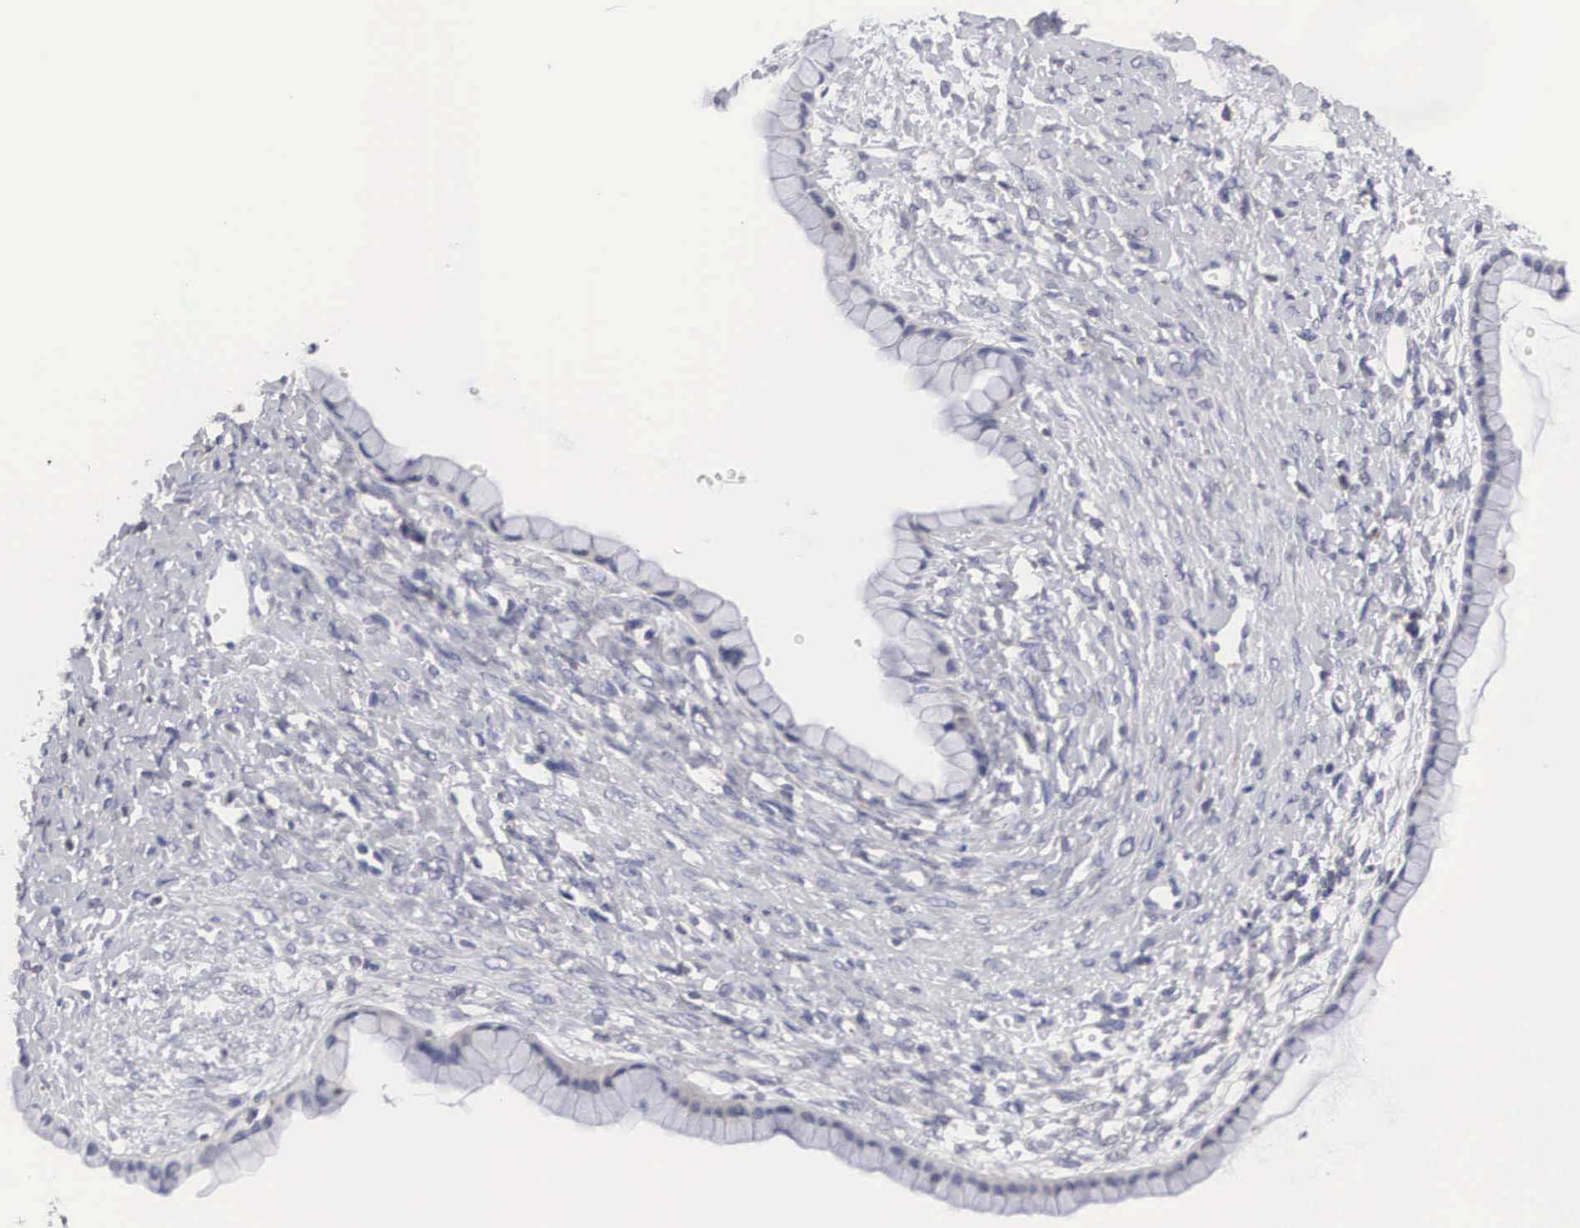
{"staining": {"intensity": "negative", "quantity": "none", "location": "none"}, "tissue": "ovarian cancer", "cell_type": "Tumor cells", "image_type": "cancer", "snomed": [{"axis": "morphology", "description": "Cystadenocarcinoma, mucinous, NOS"}, {"axis": "topography", "description": "Ovary"}], "caption": "IHC micrograph of neoplastic tissue: ovarian cancer (mucinous cystadenocarcinoma) stained with DAB demonstrates no significant protein positivity in tumor cells.", "gene": "HMOX1", "patient": {"sex": "female", "age": 25}}